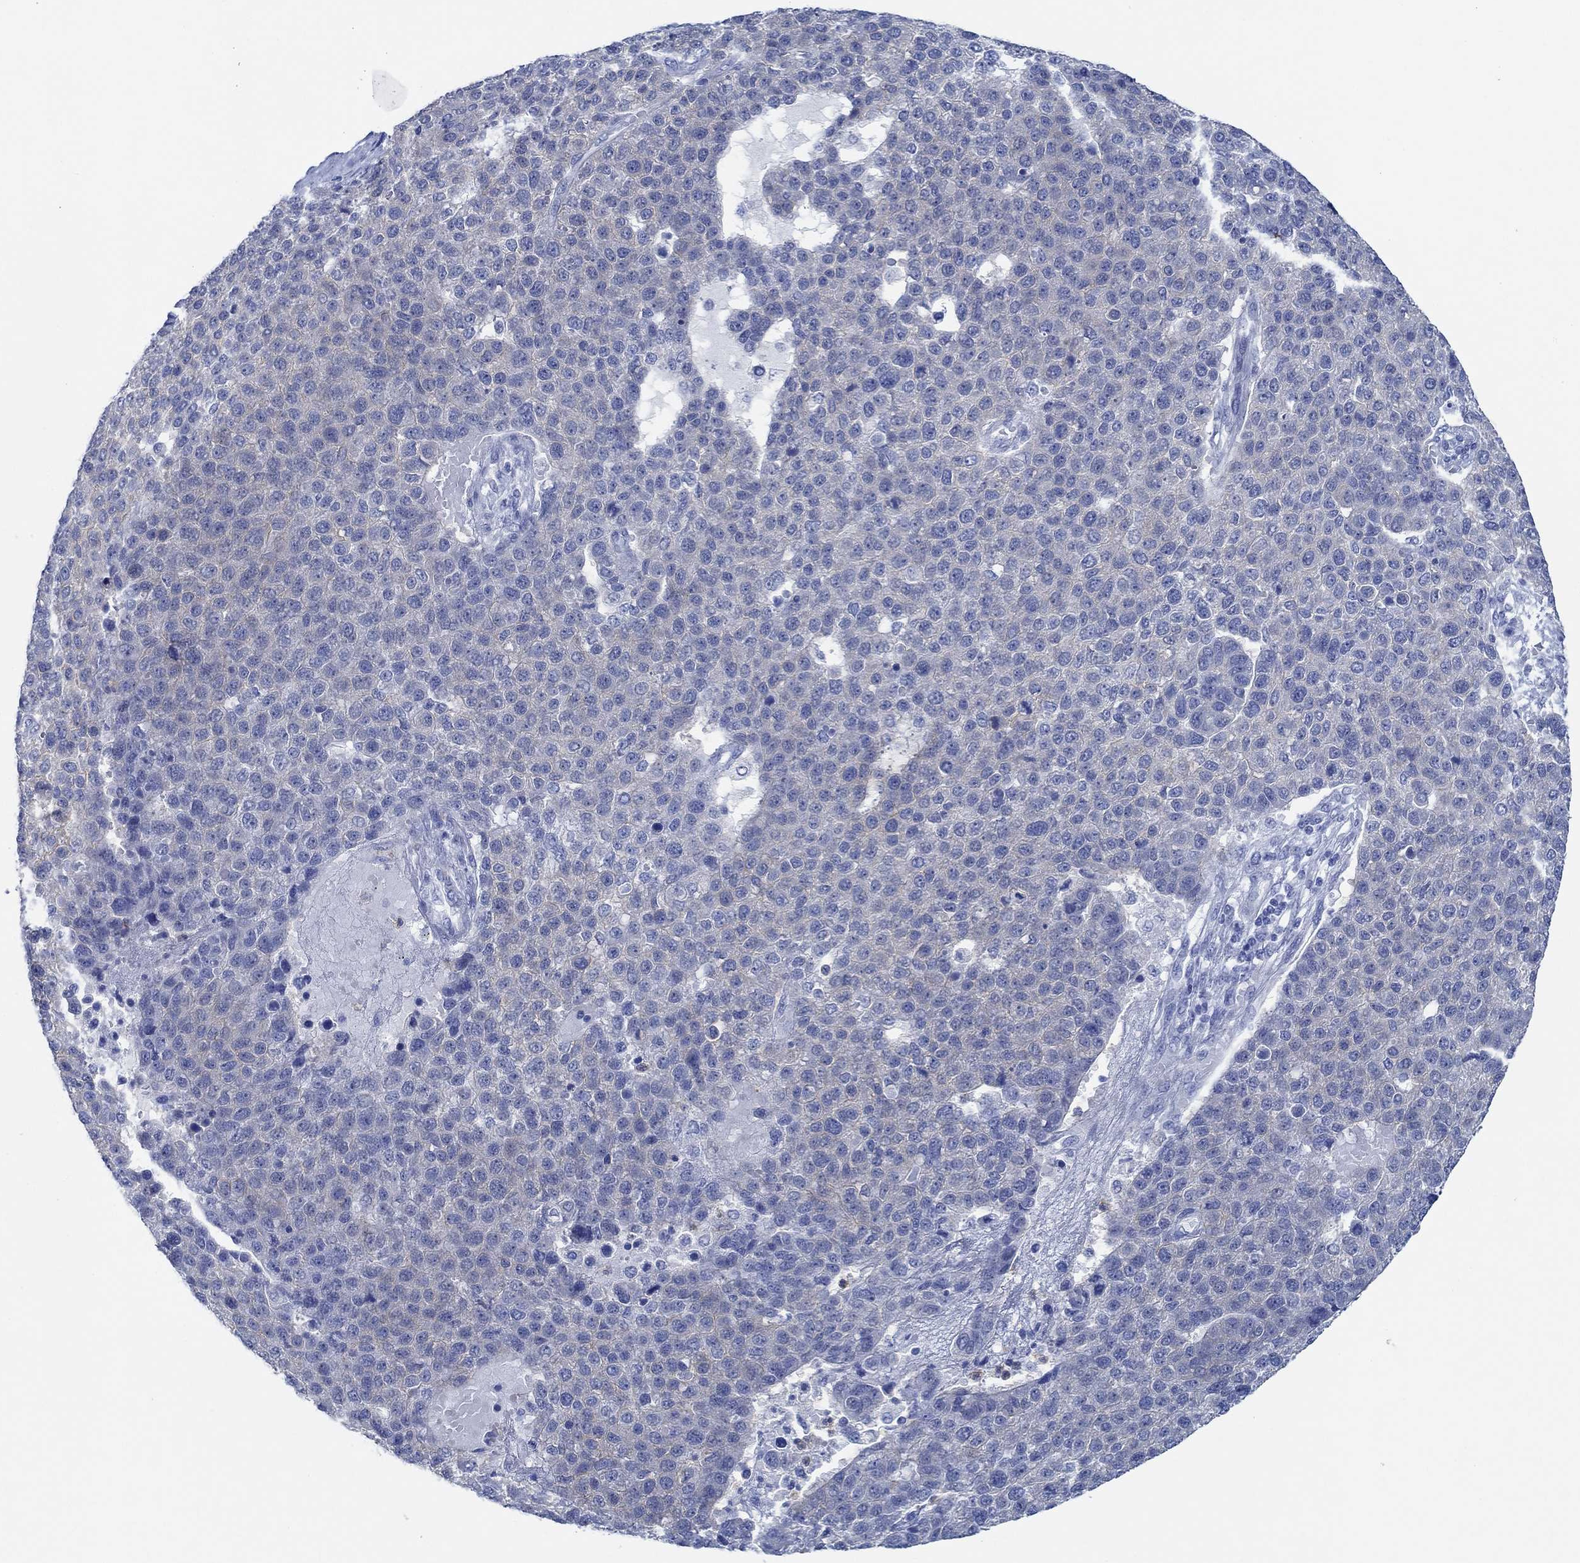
{"staining": {"intensity": "weak", "quantity": "<25%", "location": "cytoplasmic/membranous"}, "tissue": "pancreatic cancer", "cell_type": "Tumor cells", "image_type": "cancer", "snomed": [{"axis": "morphology", "description": "Adenocarcinoma, NOS"}, {"axis": "topography", "description": "Pancreas"}], "caption": "IHC micrograph of neoplastic tissue: adenocarcinoma (pancreatic) stained with DAB (3,3'-diaminobenzidine) demonstrates no significant protein expression in tumor cells.", "gene": "ZNF671", "patient": {"sex": "female", "age": 61}}